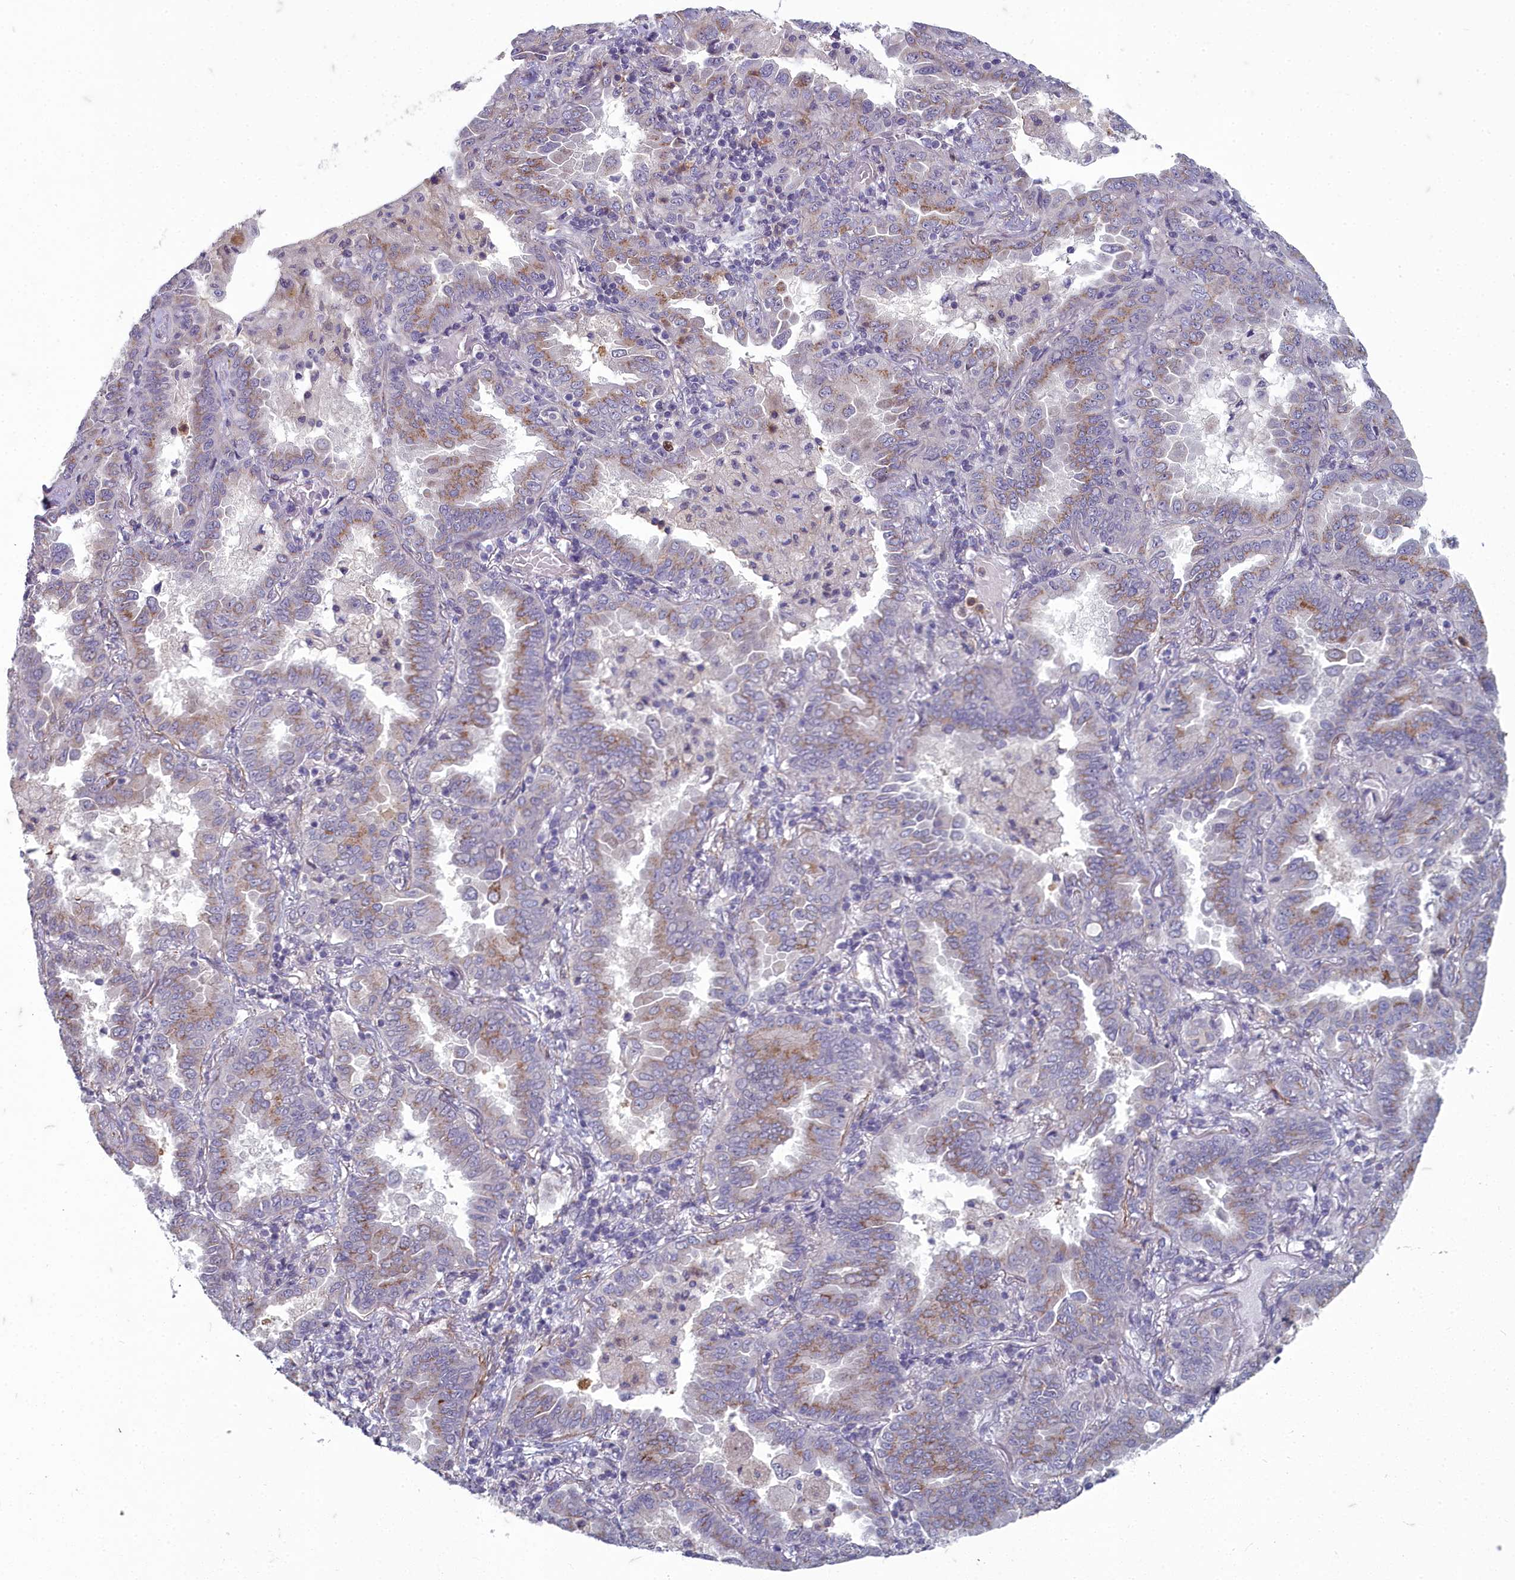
{"staining": {"intensity": "moderate", "quantity": "25%-75%", "location": "cytoplasmic/membranous"}, "tissue": "lung cancer", "cell_type": "Tumor cells", "image_type": "cancer", "snomed": [{"axis": "morphology", "description": "Adenocarcinoma, NOS"}, {"axis": "topography", "description": "Lung"}], "caption": "Protein analysis of lung cancer (adenocarcinoma) tissue reveals moderate cytoplasmic/membranous staining in approximately 25%-75% of tumor cells. Immunohistochemistry stains the protein in brown and the nuclei are stained blue.", "gene": "ZNF626", "patient": {"sex": "male", "age": 64}}